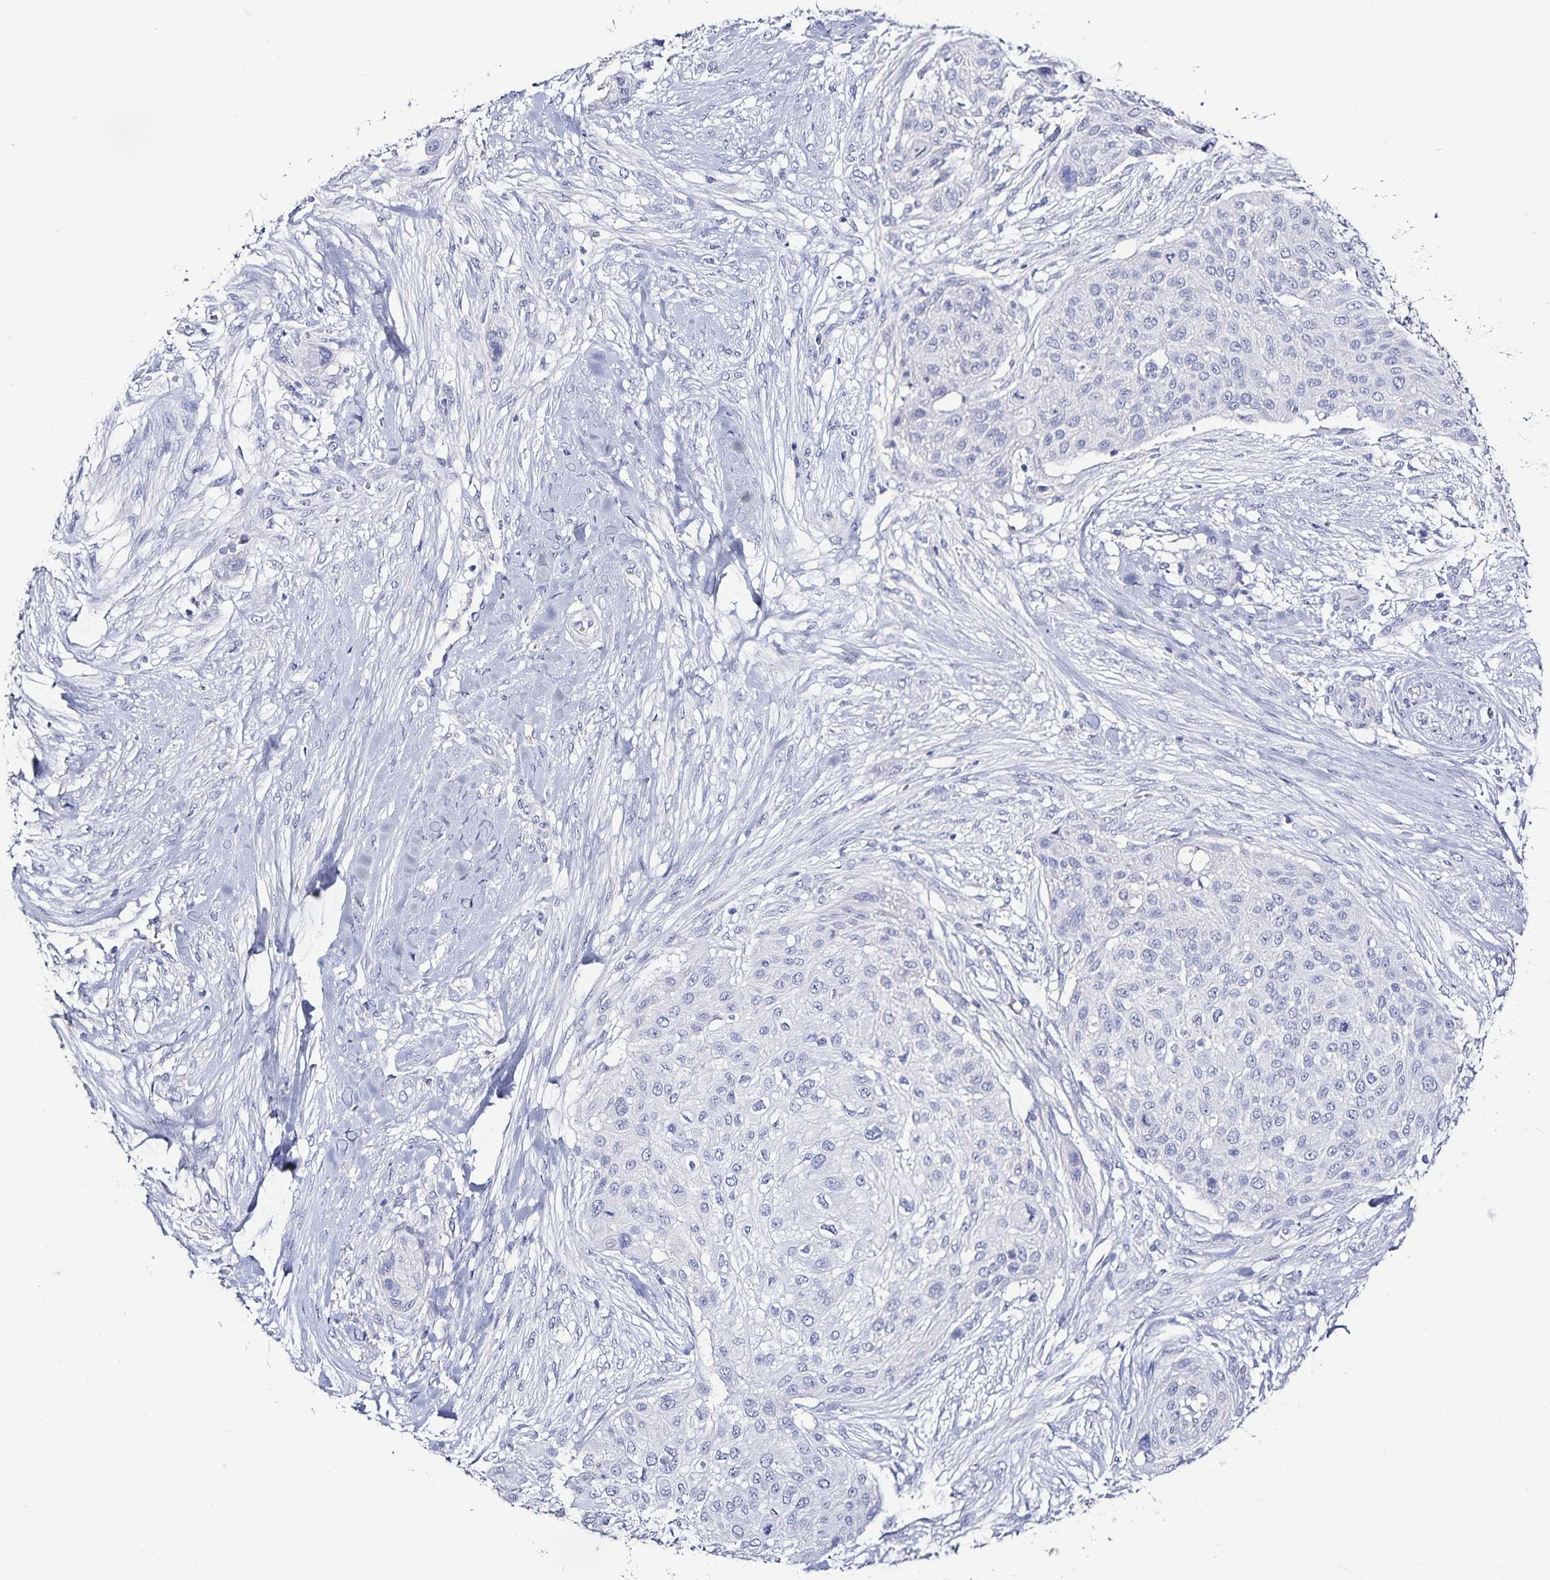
{"staining": {"intensity": "negative", "quantity": "none", "location": "none"}, "tissue": "skin cancer", "cell_type": "Tumor cells", "image_type": "cancer", "snomed": [{"axis": "morphology", "description": "Squamous cell carcinoma, NOS"}, {"axis": "topography", "description": "Skin"}], "caption": "This is an immunohistochemistry image of skin cancer (squamous cell carcinoma). There is no expression in tumor cells.", "gene": "TTR", "patient": {"sex": "female", "age": 87}}